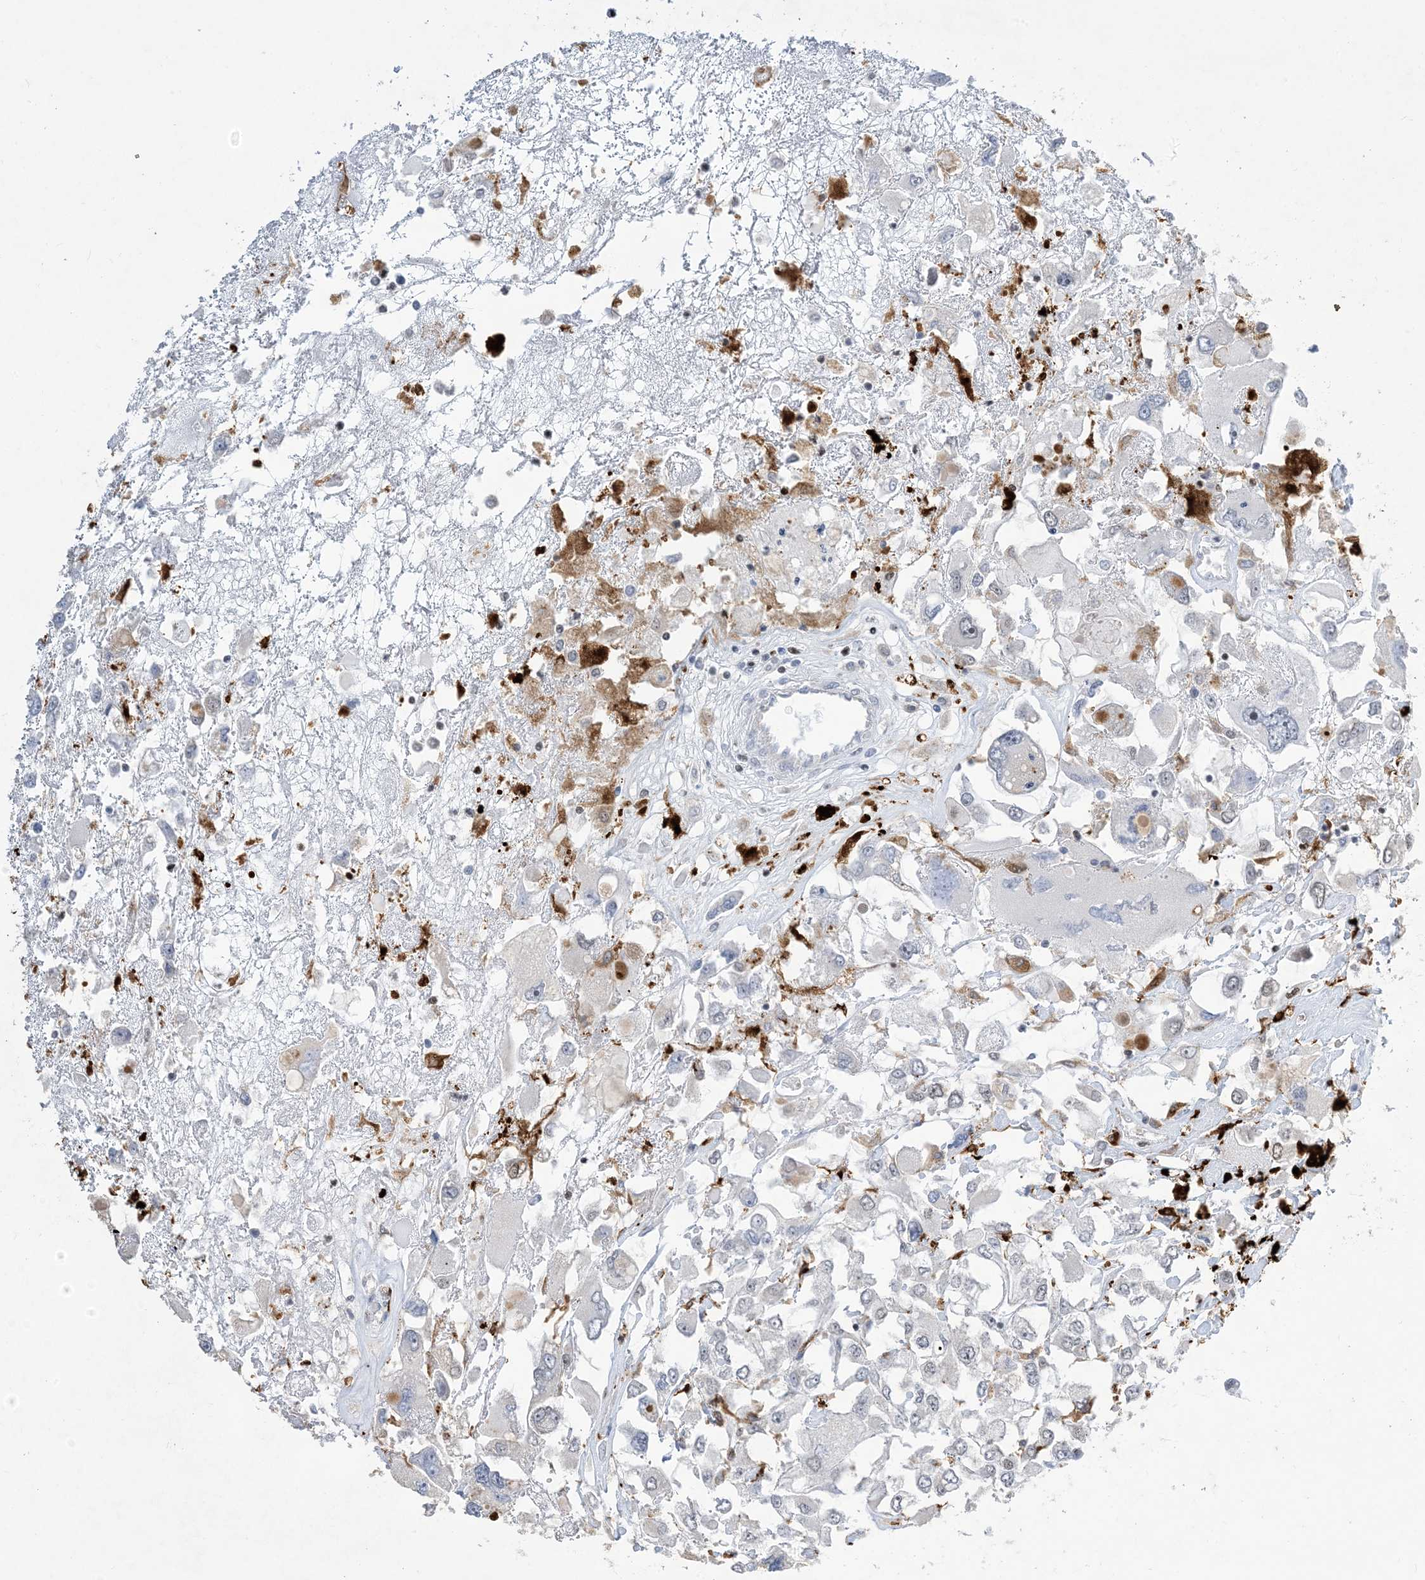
{"staining": {"intensity": "moderate", "quantity": "<25%", "location": "nuclear"}, "tissue": "renal cancer", "cell_type": "Tumor cells", "image_type": "cancer", "snomed": [{"axis": "morphology", "description": "Adenocarcinoma, NOS"}, {"axis": "topography", "description": "Kidney"}], "caption": "Human renal cancer (adenocarcinoma) stained for a protein (brown) shows moderate nuclear positive staining in about <25% of tumor cells.", "gene": "SLC25A53", "patient": {"sex": "female", "age": 52}}